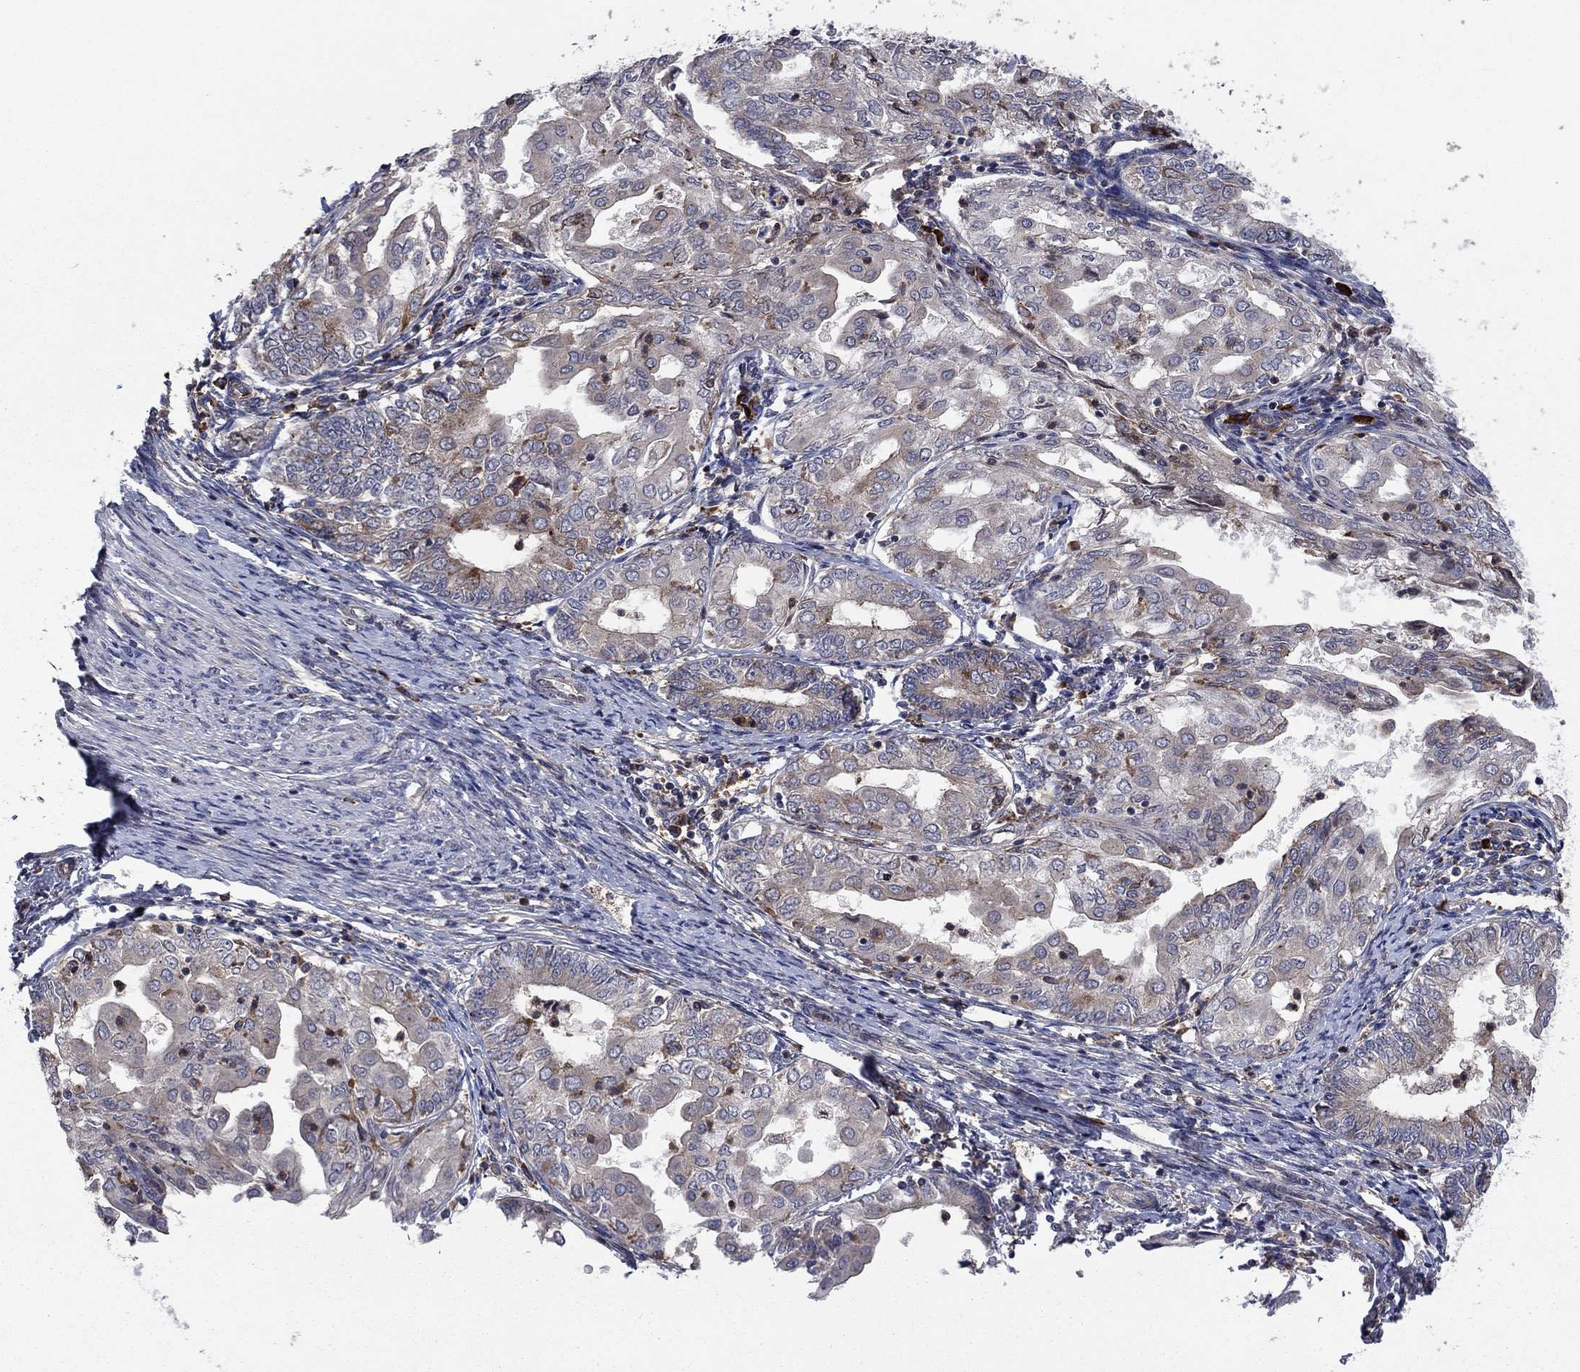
{"staining": {"intensity": "moderate", "quantity": "<25%", "location": "cytoplasmic/membranous"}, "tissue": "endometrial cancer", "cell_type": "Tumor cells", "image_type": "cancer", "snomed": [{"axis": "morphology", "description": "Adenocarcinoma, NOS"}, {"axis": "topography", "description": "Endometrium"}], "caption": "This is an image of immunohistochemistry staining of adenocarcinoma (endometrial), which shows moderate expression in the cytoplasmic/membranous of tumor cells.", "gene": "MEA1", "patient": {"sex": "female", "age": 68}}